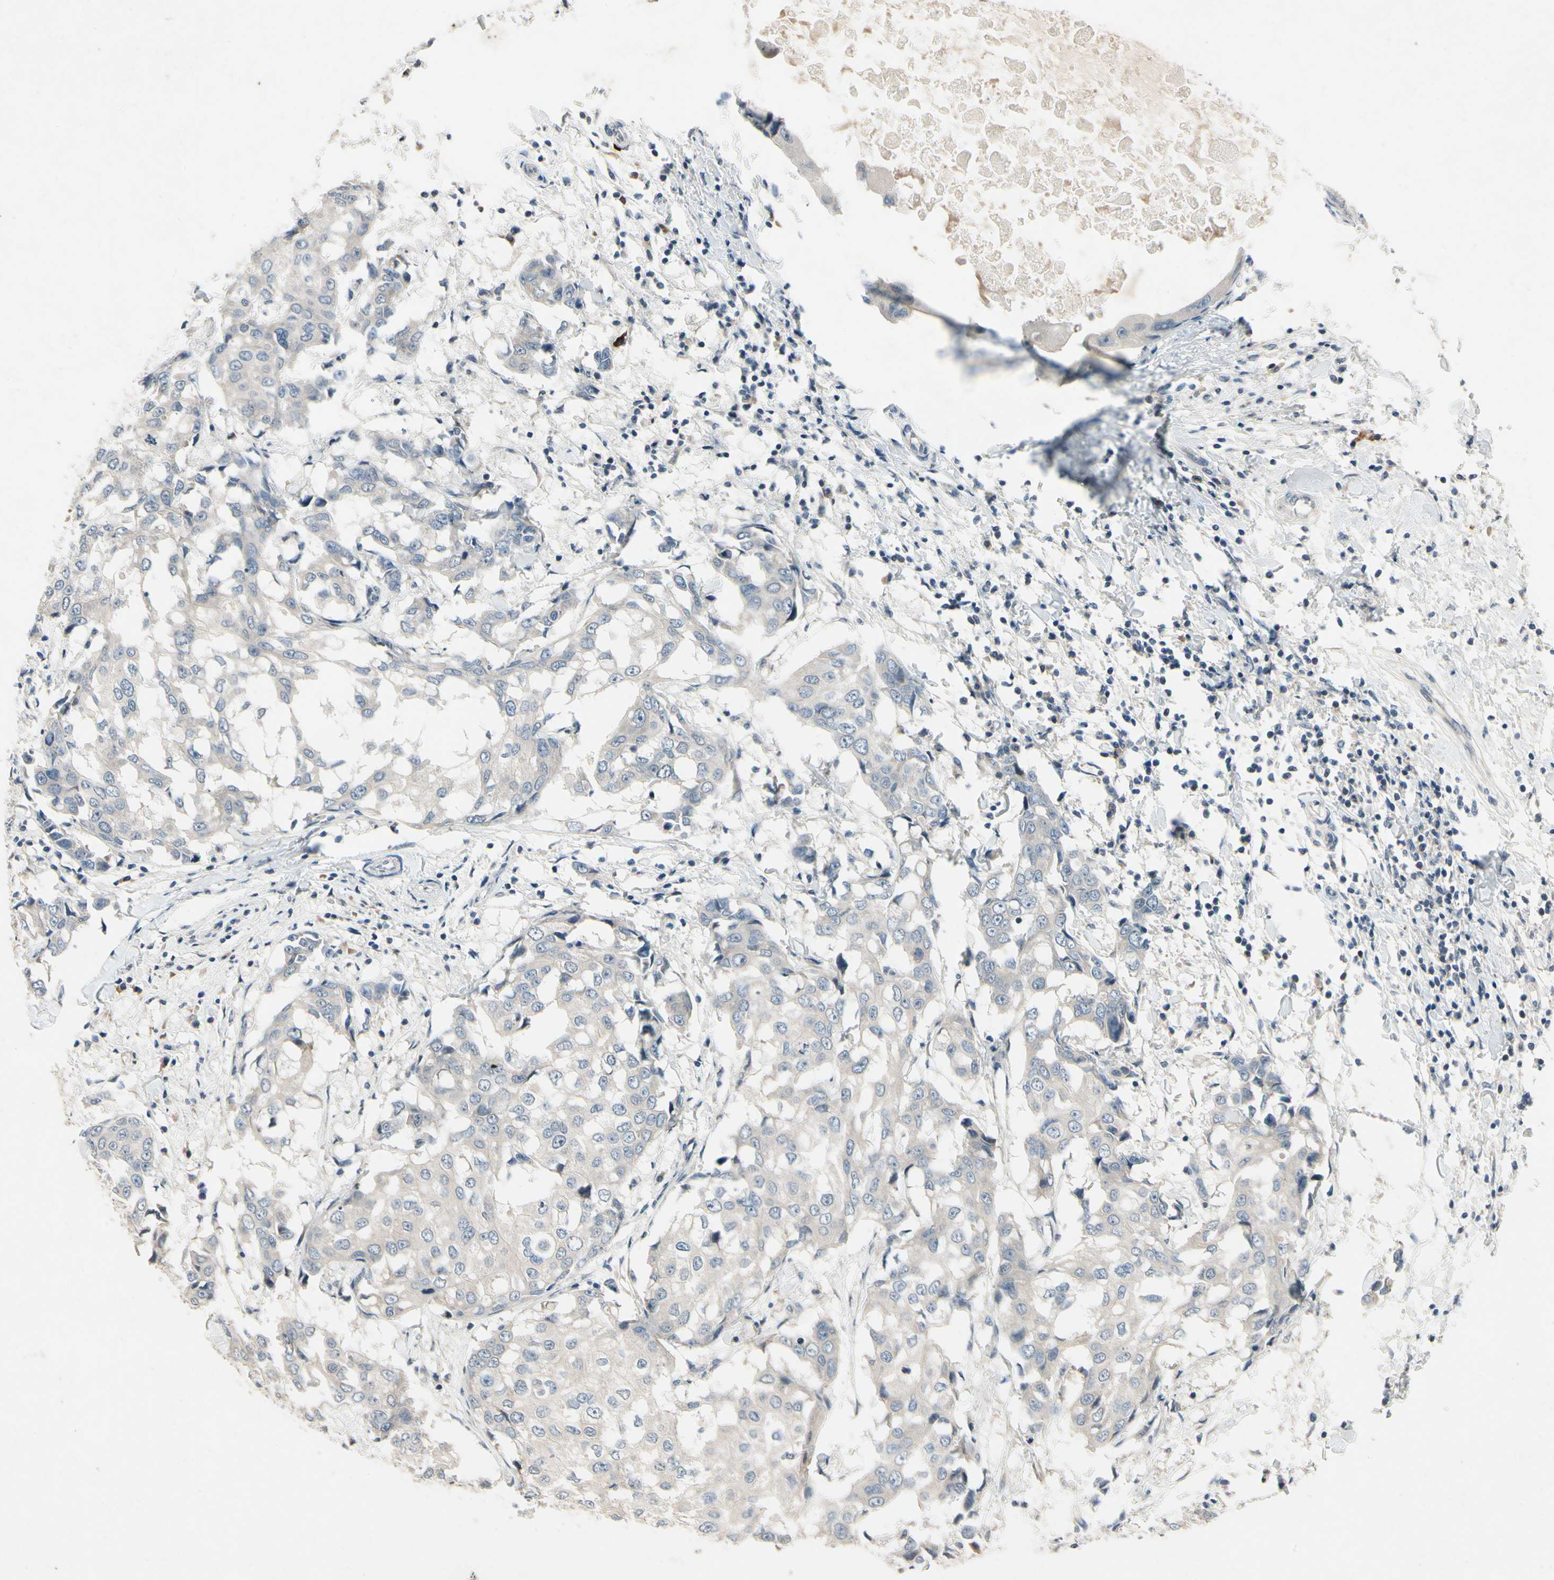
{"staining": {"intensity": "weak", "quantity": ">75%", "location": "cytoplasmic/membranous"}, "tissue": "breast cancer", "cell_type": "Tumor cells", "image_type": "cancer", "snomed": [{"axis": "morphology", "description": "Duct carcinoma"}, {"axis": "topography", "description": "Breast"}], "caption": "High-power microscopy captured an immunohistochemistry histopathology image of breast cancer, revealing weak cytoplasmic/membranous positivity in about >75% of tumor cells.", "gene": "DPY19L3", "patient": {"sex": "female", "age": 27}}